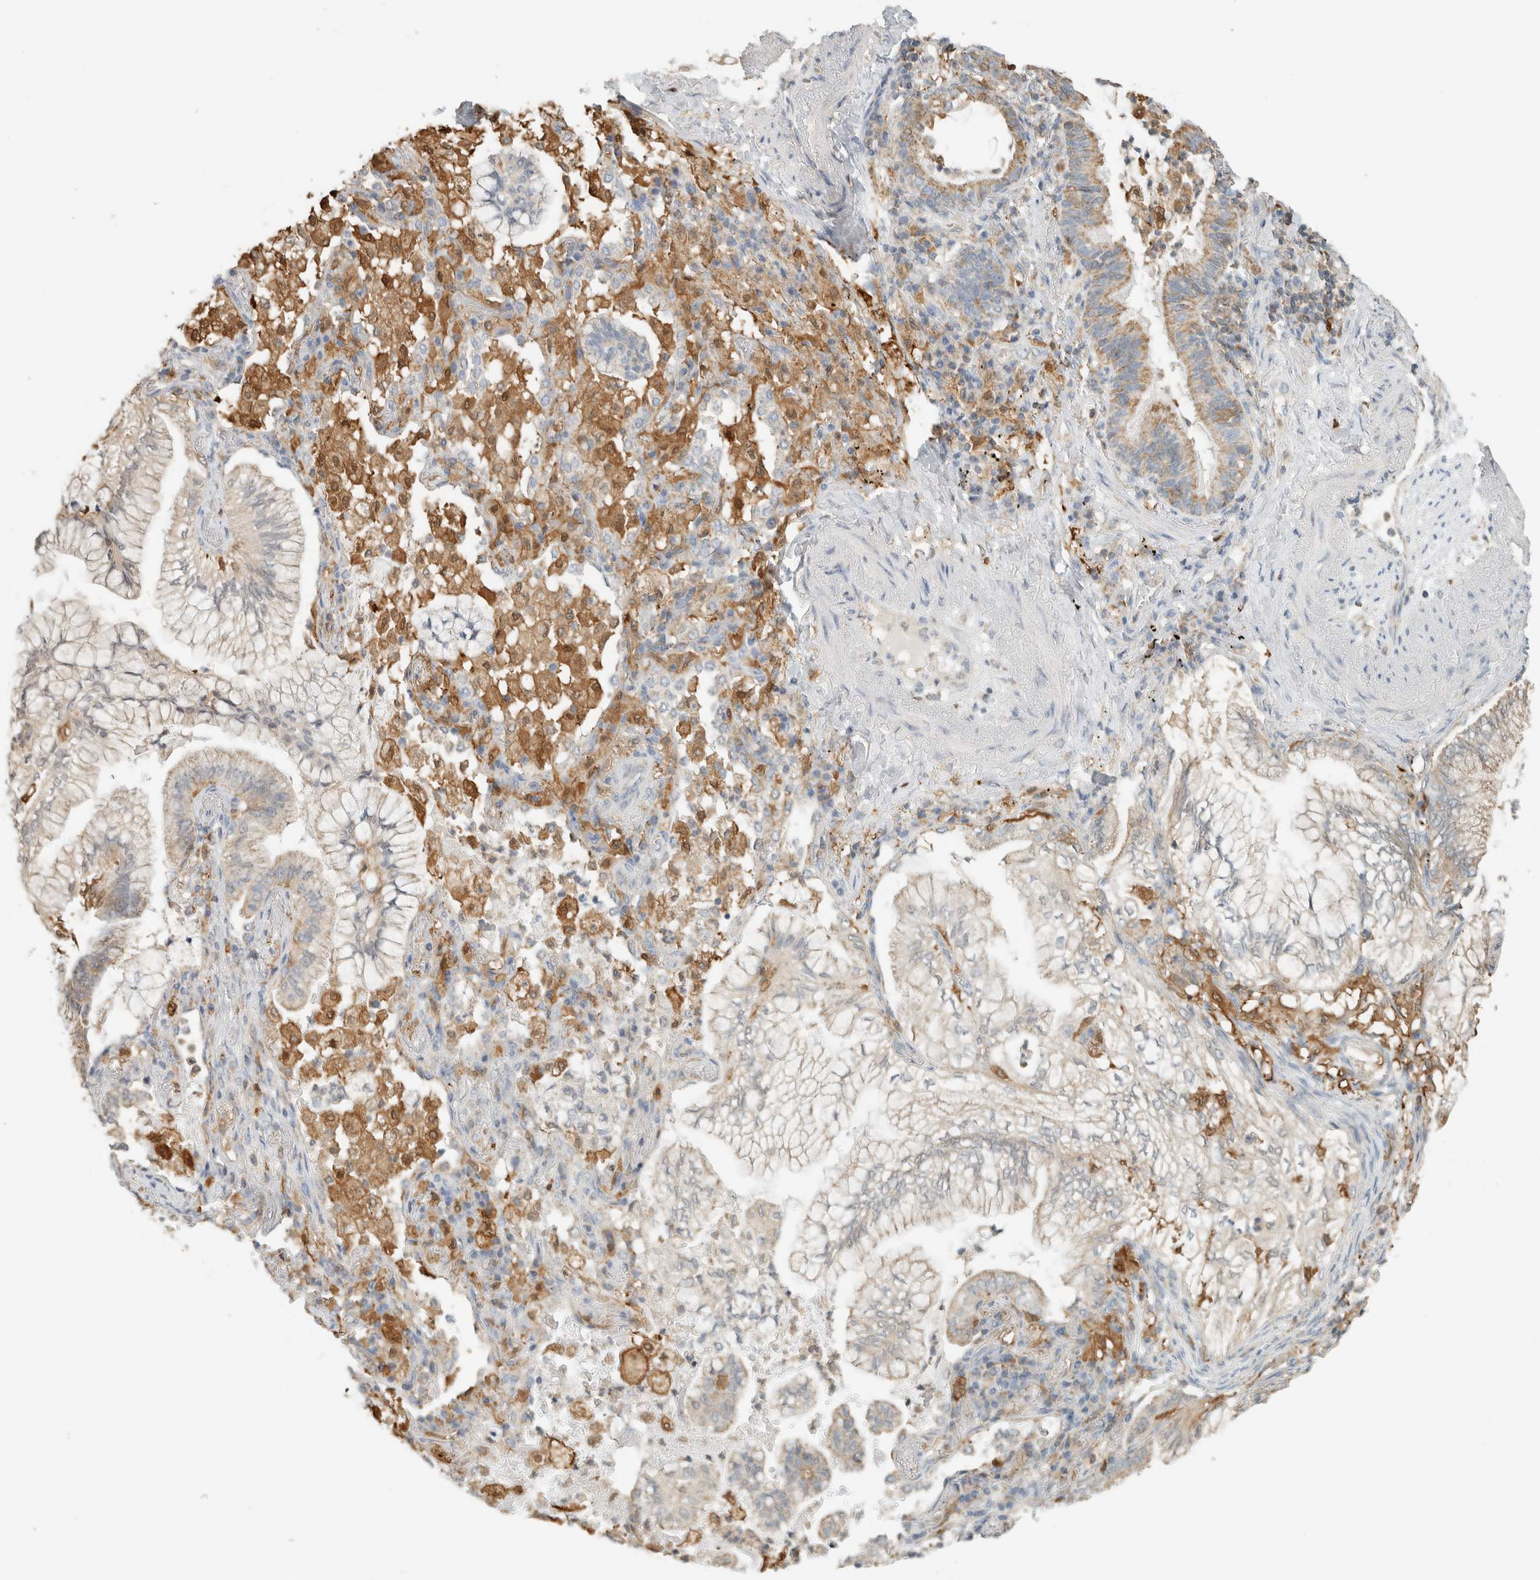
{"staining": {"intensity": "weak", "quantity": "25%-75%", "location": "cytoplasmic/membranous"}, "tissue": "lung cancer", "cell_type": "Tumor cells", "image_type": "cancer", "snomed": [{"axis": "morphology", "description": "Adenocarcinoma, NOS"}, {"axis": "topography", "description": "Lung"}], "caption": "Immunohistochemistry photomicrograph of neoplastic tissue: human lung cancer (adenocarcinoma) stained using IHC demonstrates low levels of weak protein expression localized specifically in the cytoplasmic/membranous of tumor cells, appearing as a cytoplasmic/membranous brown color.", "gene": "CAPG", "patient": {"sex": "female", "age": 70}}